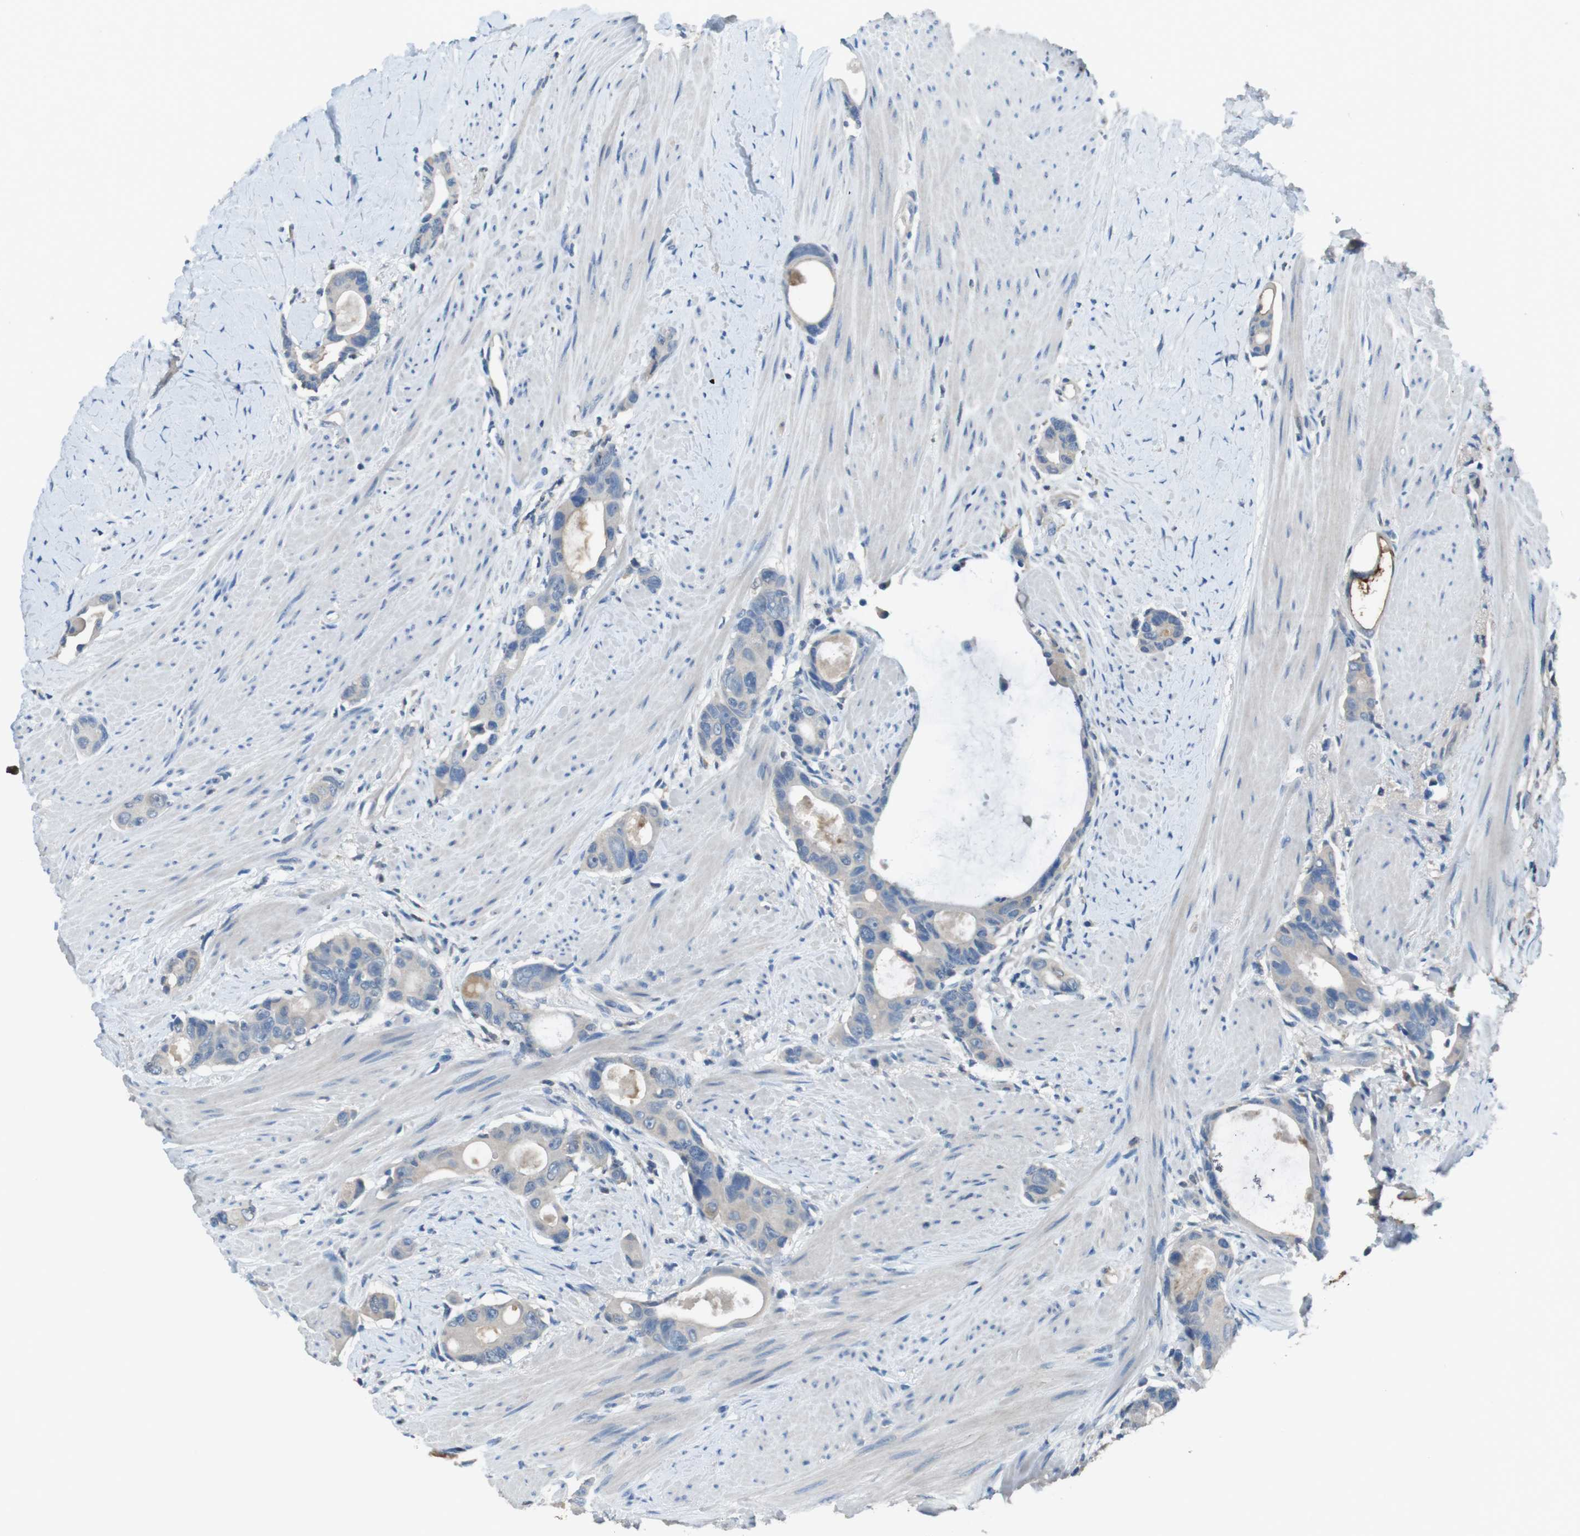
{"staining": {"intensity": "negative", "quantity": "none", "location": "none"}, "tissue": "colorectal cancer", "cell_type": "Tumor cells", "image_type": "cancer", "snomed": [{"axis": "morphology", "description": "Adenocarcinoma, NOS"}, {"axis": "topography", "description": "Rectum"}], "caption": "The micrograph exhibits no staining of tumor cells in adenocarcinoma (colorectal). (Brightfield microscopy of DAB (3,3'-diaminobenzidine) immunohistochemistry at high magnification).", "gene": "TMPRSS15", "patient": {"sex": "male", "age": 51}}